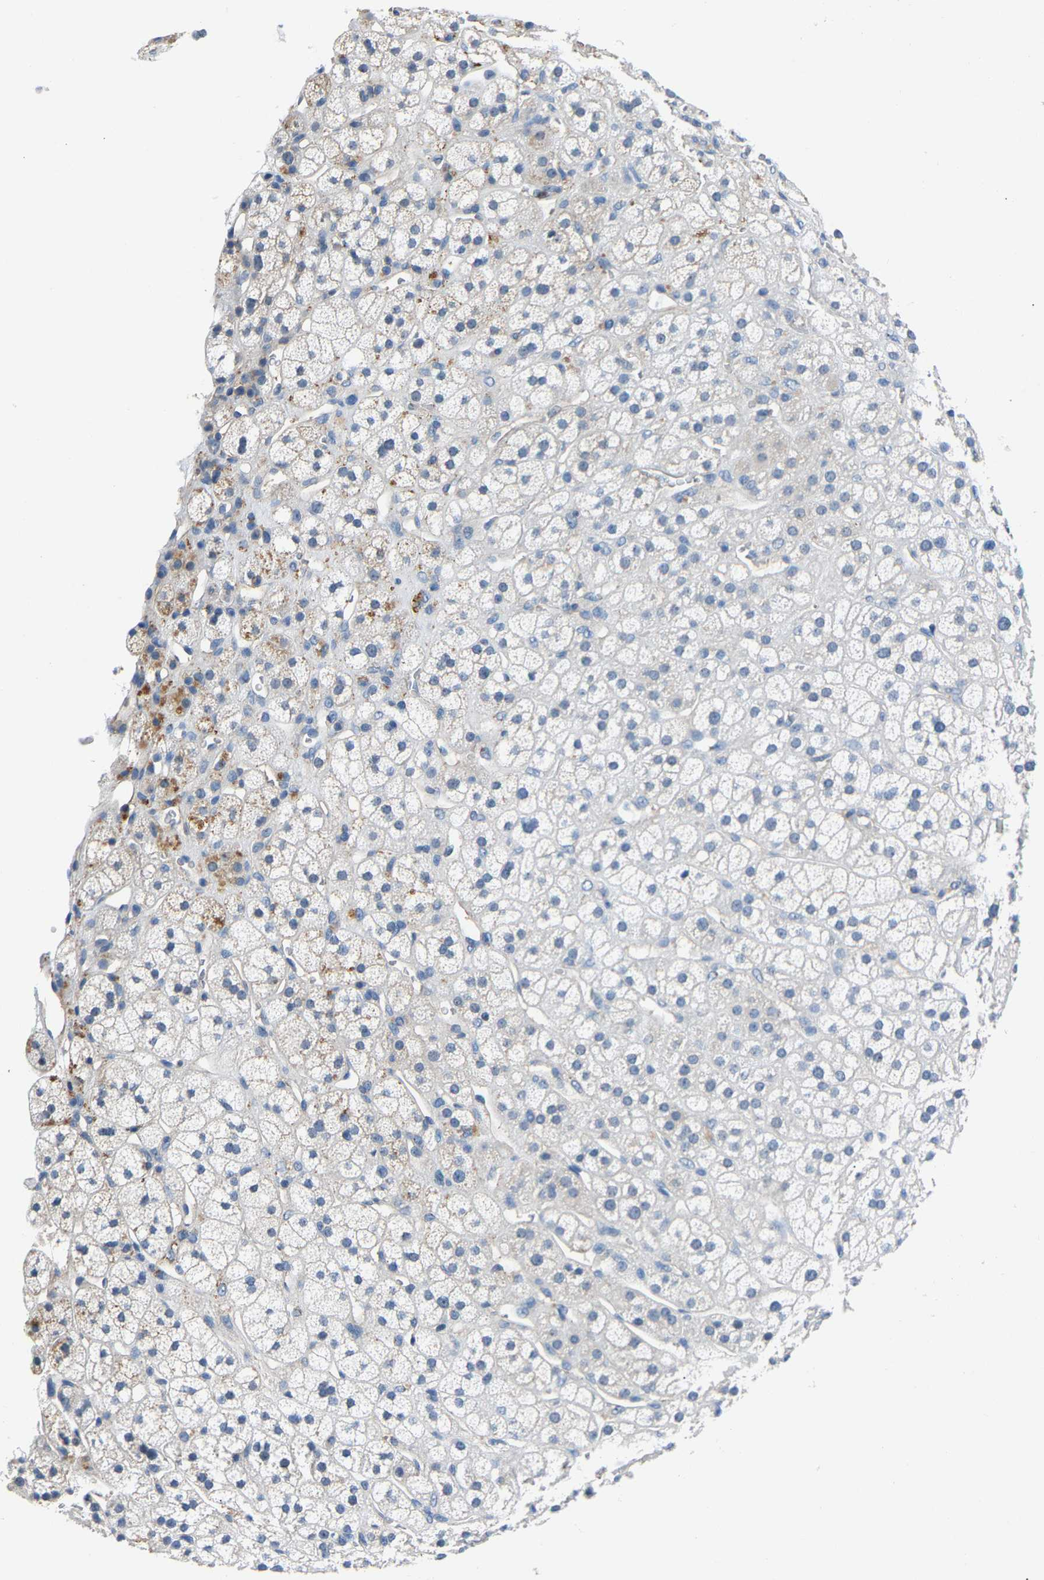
{"staining": {"intensity": "moderate", "quantity": "<25%", "location": "cytoplasmic/membranous"}, "tissue": "adrenal gland", "cell_type": "Glandular cells", "image_type": "normal", "snomed": [{"axis": "morphology", "description": "Normal tissue, NOS"}, {"axis": "topography", "description": "Adrenal gland"}], "caption": "Moderate cytoplasmic/membranous expression for a protein is identified in approximately <25% of glandular cells of normal adrenal gland using immunohistochemistry.", "gene": "DNAAF5", "patient": {"sex": "male", "age": 56}}